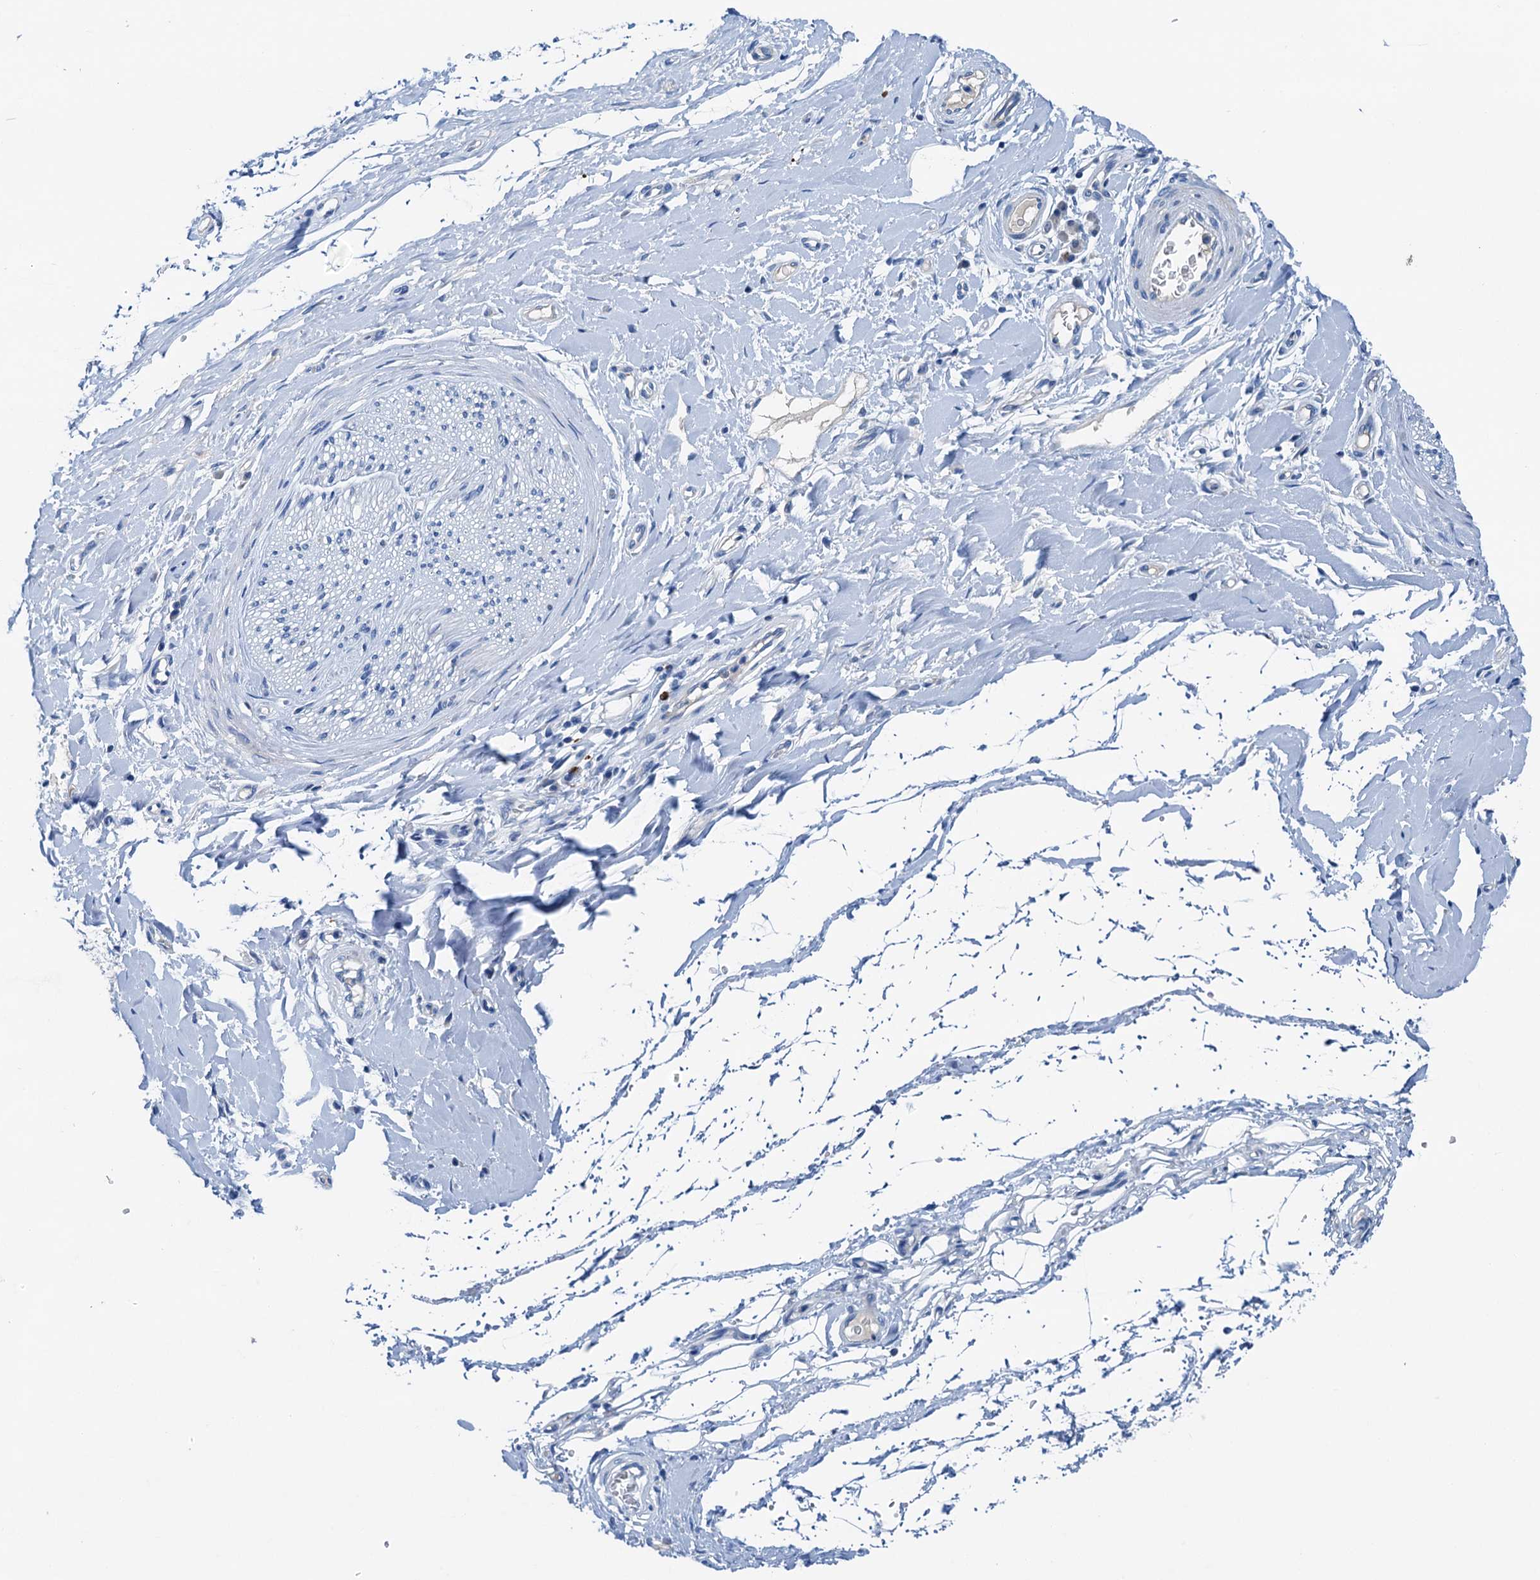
{"staining": {"intensity": "negative", "quantity": "none", "location": "none"}, "tissue": "adipose tissue", "cell_type": "Adipocytes", "image_type": "normal", "snomed": [{"axis": "morphology", "description": "Normal tissue, NOS"}, {"axis": "morphology", "description": "Adenocarcinoma, NOS"}, {"axis": "topography", "description": "Stomach, upper"}, {"axis": "topography", "description": "Peripheral nerve tissue"}], "caption": "The image reveals no significant positivity in adipocytes of adipose tissue.", "gene": "KNDC1", "patient": {"sex": "male", "age": 62}}